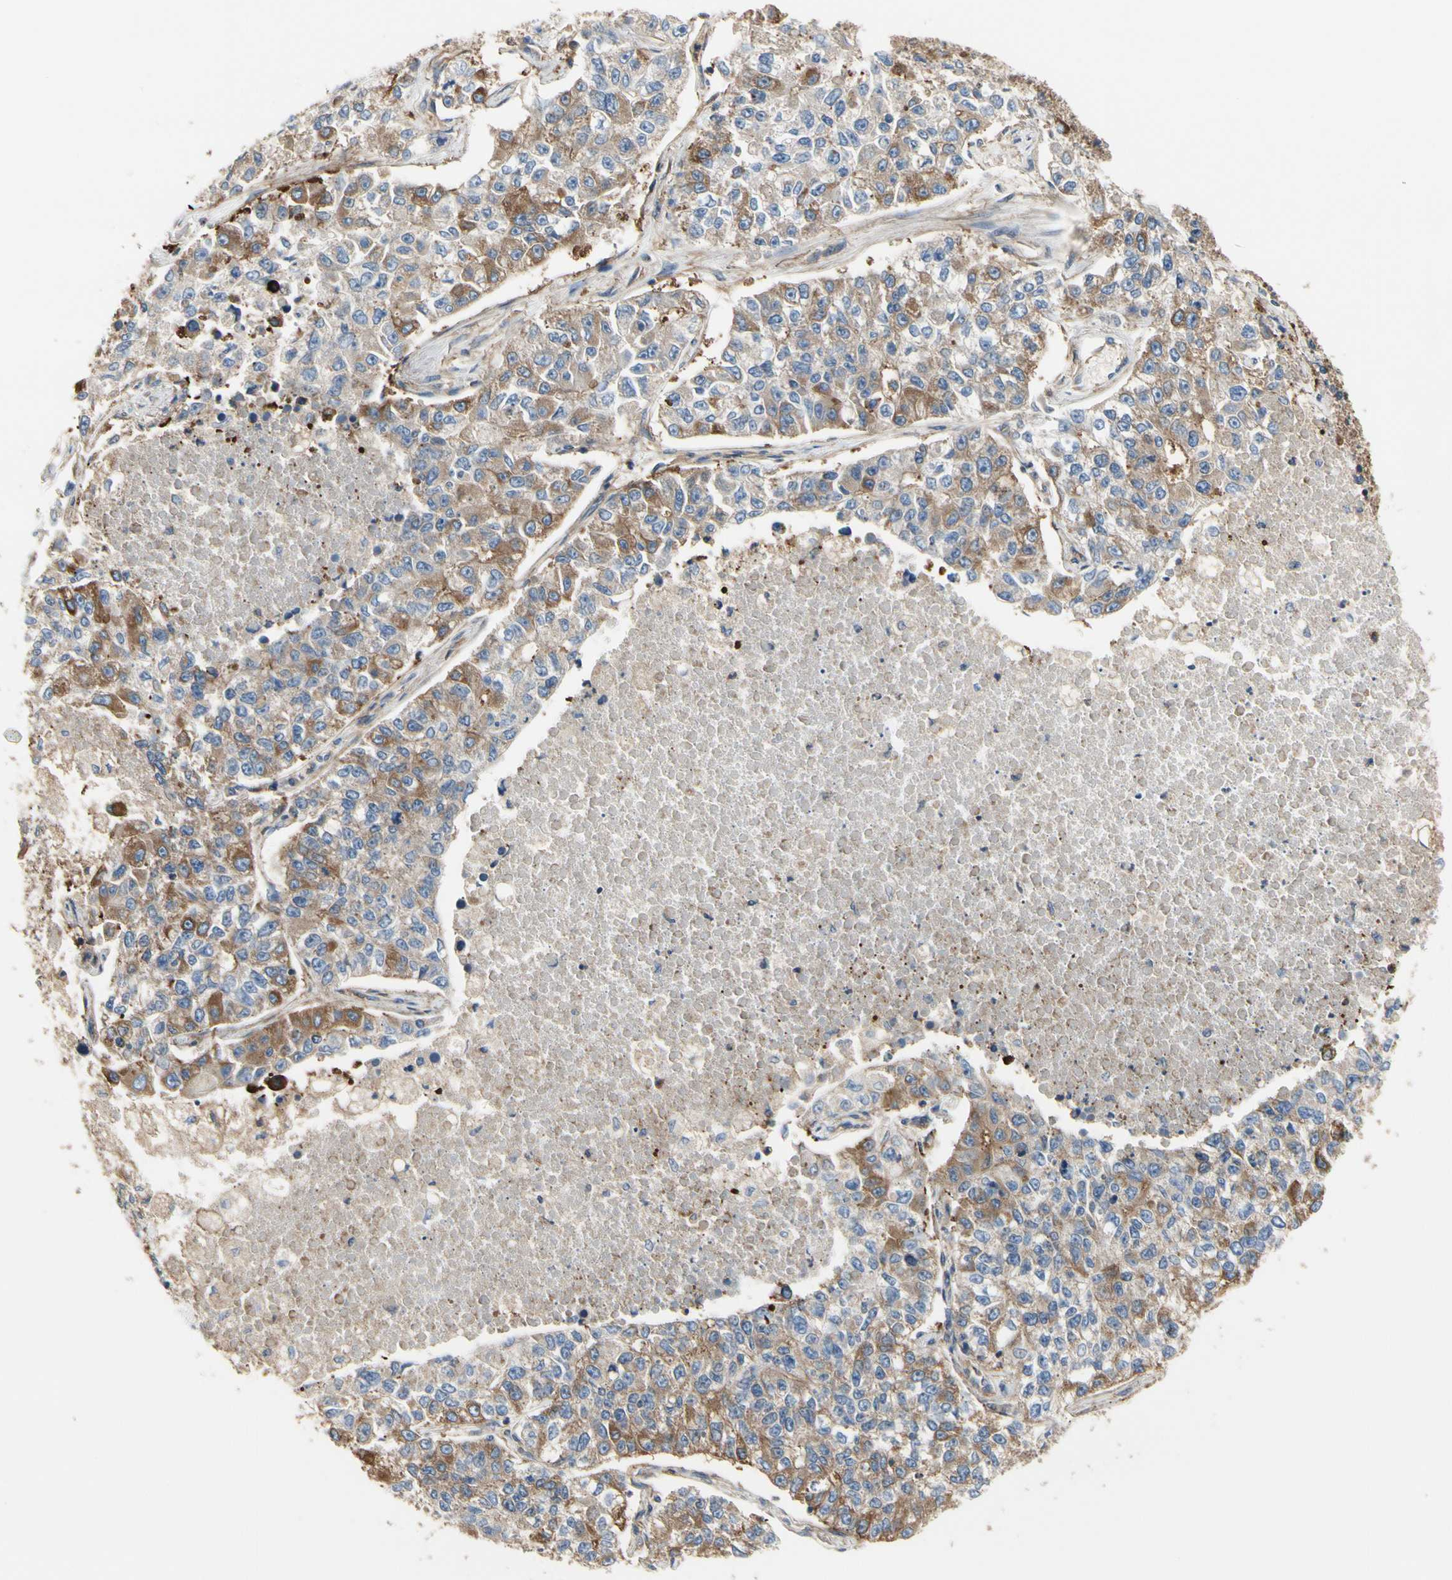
{"staining": {"intensity": "moderate", "quantity": "<25%", "location": "cytoplasmic/membranous"}, "tissue": "lung cancer", "cell_type": "Tumor cells", "image_type": "cancer", "snomed": [{"axis": "morphology", "description": "Adenocarcinoma, NOS"}, {"axis": "topography", "description": "Lung"}], "caption": "Brown immunohistochemical staining in lung adenocarcinoma displays moderate cytoplasmic/membranous staining in about <25% of tumor cells.", "gene": "IL1RL1", "patient": {"sex": "male", "age": 49}}